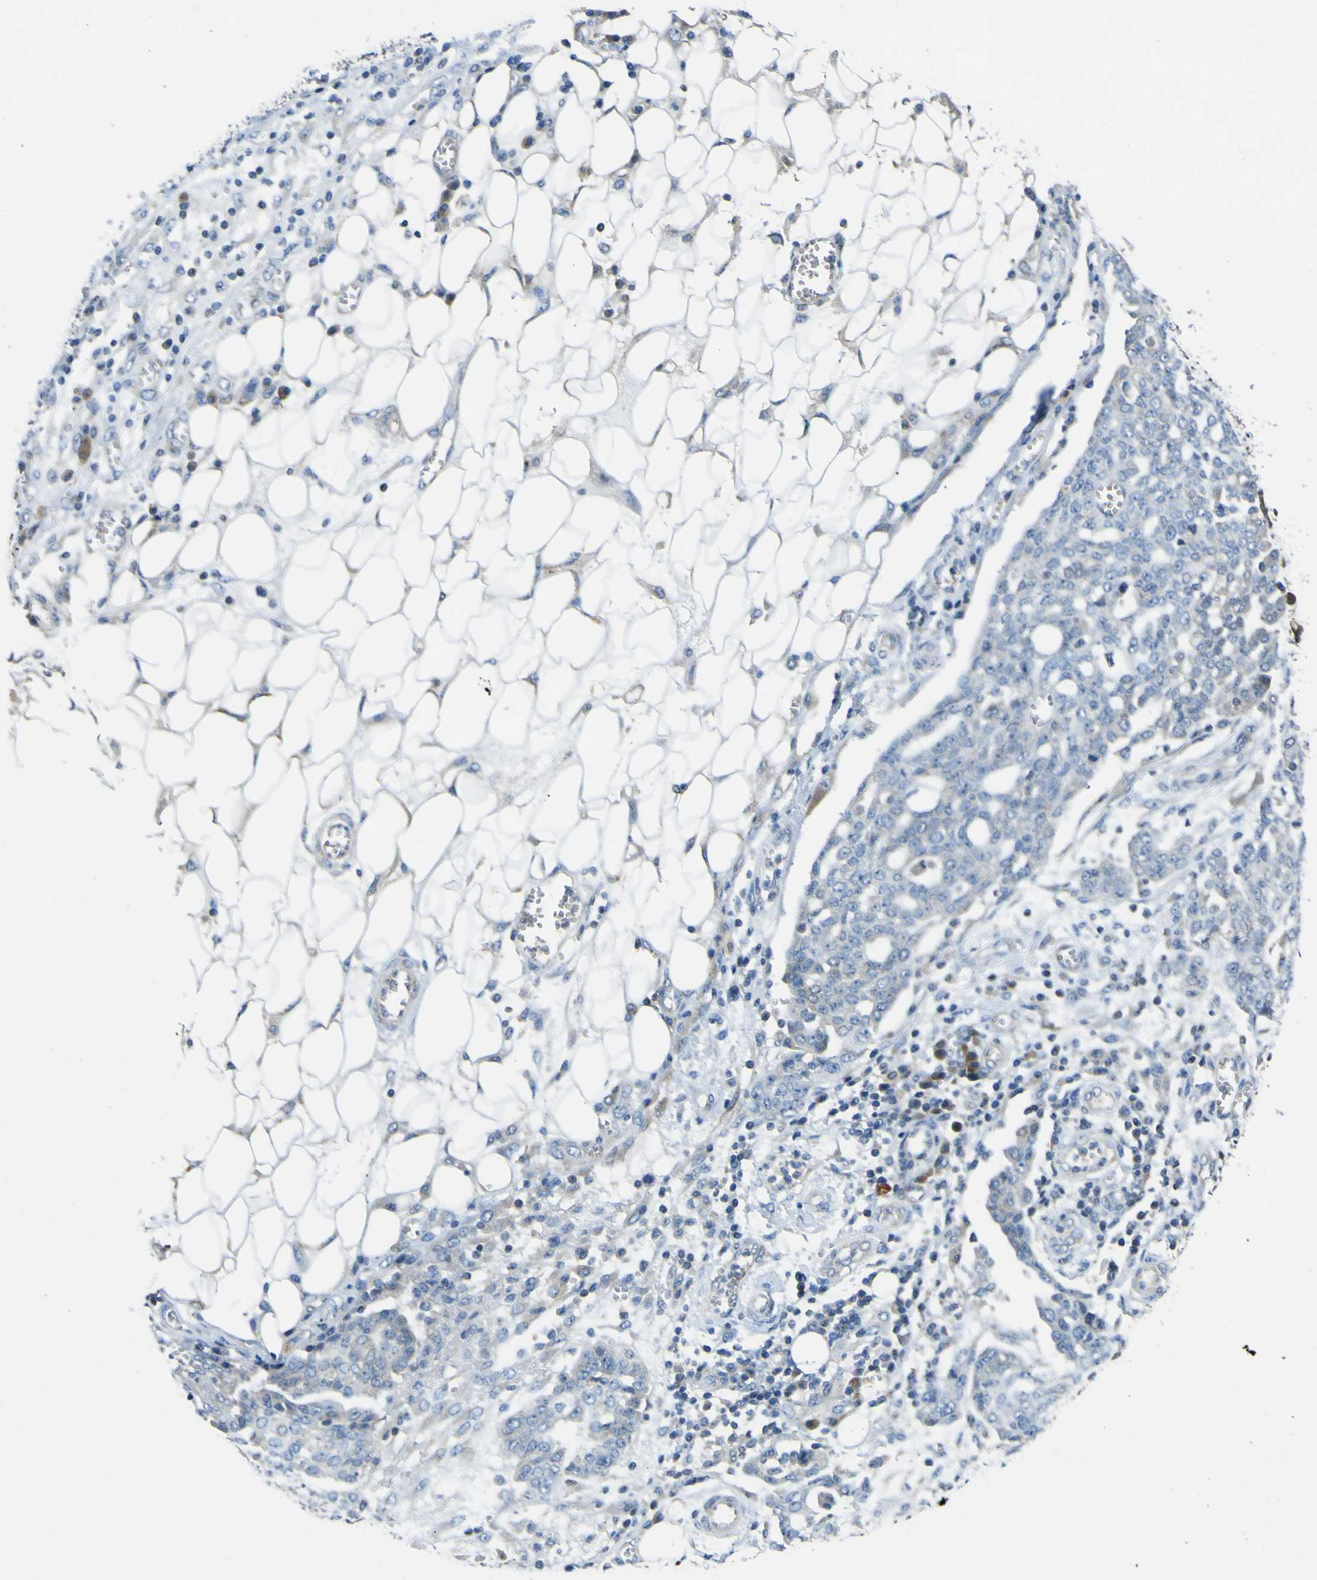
{"staining": {"intensity": "negative", "quantity": "none", "location": "none"}, "tissue": "ovarian cancer", "cell_type": "Tumor cells", "image_type": "cancer", "snomed": [{"axis": "morphology", "description": "Cystadenocarcinoma, serous, NOS"}, {"axis": "topography", "description": "Soft tissue"}, {"axis": "topography", "description": "Ovary"}], "caption": "A high-resolution histopathology image shows immunohistochemistry staining of ovarian serous cystadenocarcinoma, which exhibits no significant expression in tumor cells.", "gene": "EML2", "patient": {"sex": "female", "age": 57}}